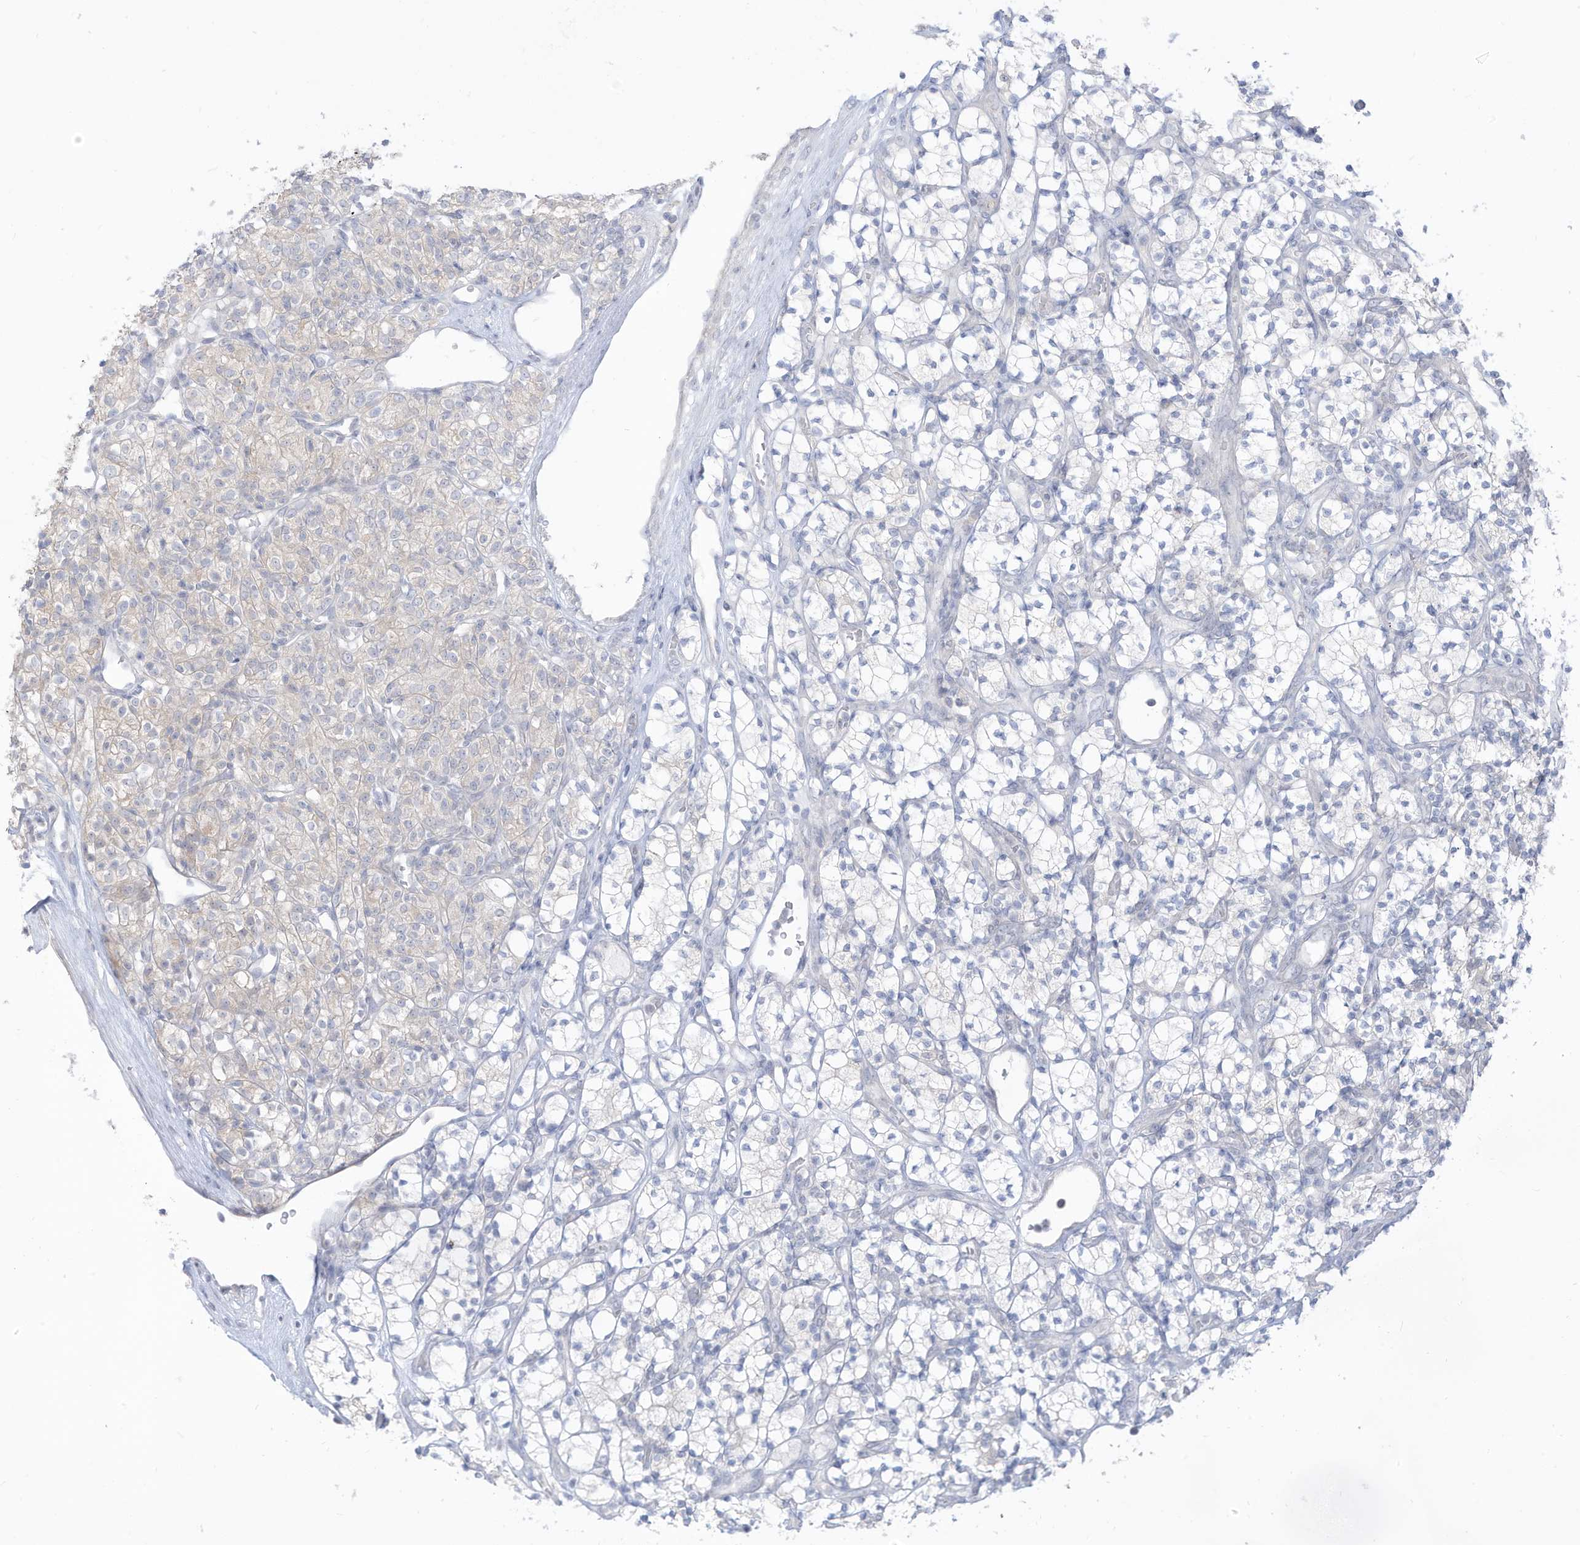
{"staining": {"intensity": "negative", "quantity": "none", "location": "none"}, "tissue": "renal cancer", "cell_type": "Tumor cells", "image_type": "cancer", "snomed": [{"axis": "morphology", "description": "Adenocarcinoma, NOS"}, {"axis": "topography", "description": "Kidney"}], "caption": "IHC micrograph of neoplastic tissue: human renal cancer stained with DAB displays no significant protein staining in tumor cells.", "gene": "OGT", "patient": {"sex": "male", "age": 77}}